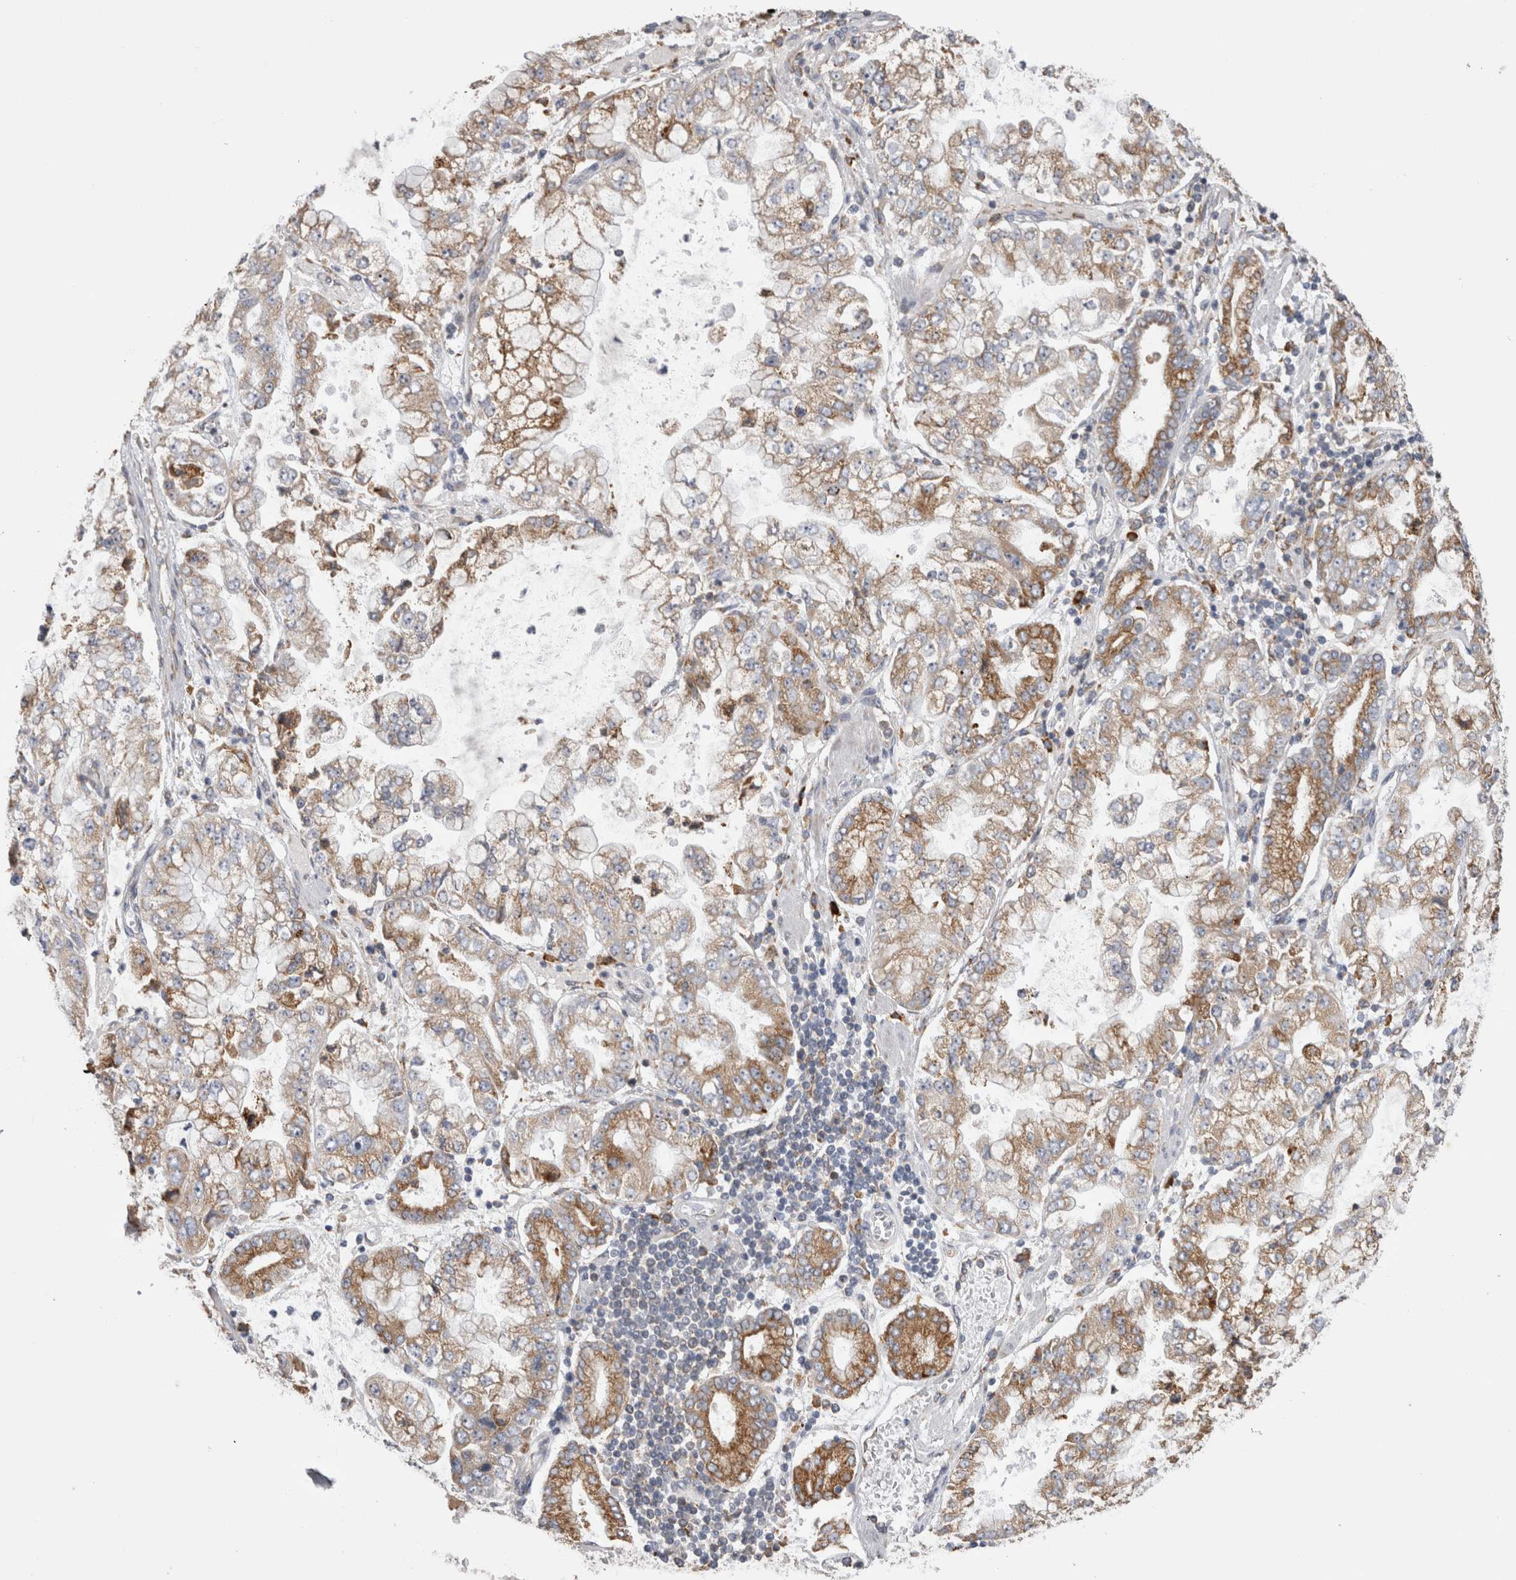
{"staining": {"intensity": "moderate", "quantity": ">75%", "location": "cytoplasmic/membranous"}, "tissue": "stomach cancer", "cell_type": "Tumor cells", "image_type": "cancer", "snomed": [{"axis": "morphology", "description": "Adenocarcinoma, NOS"}, {"axis": "topography", "description": "Stomach"}], "caption": "Adenocarcinoma (stomach) was stained to show a protein in brown. There is medium levels of moderate cytoplasmic/membranous positivity in approximately >75% of tumor cells.", "gene": "ZNF341", "patient": {"sex": "male", "age": 76}}